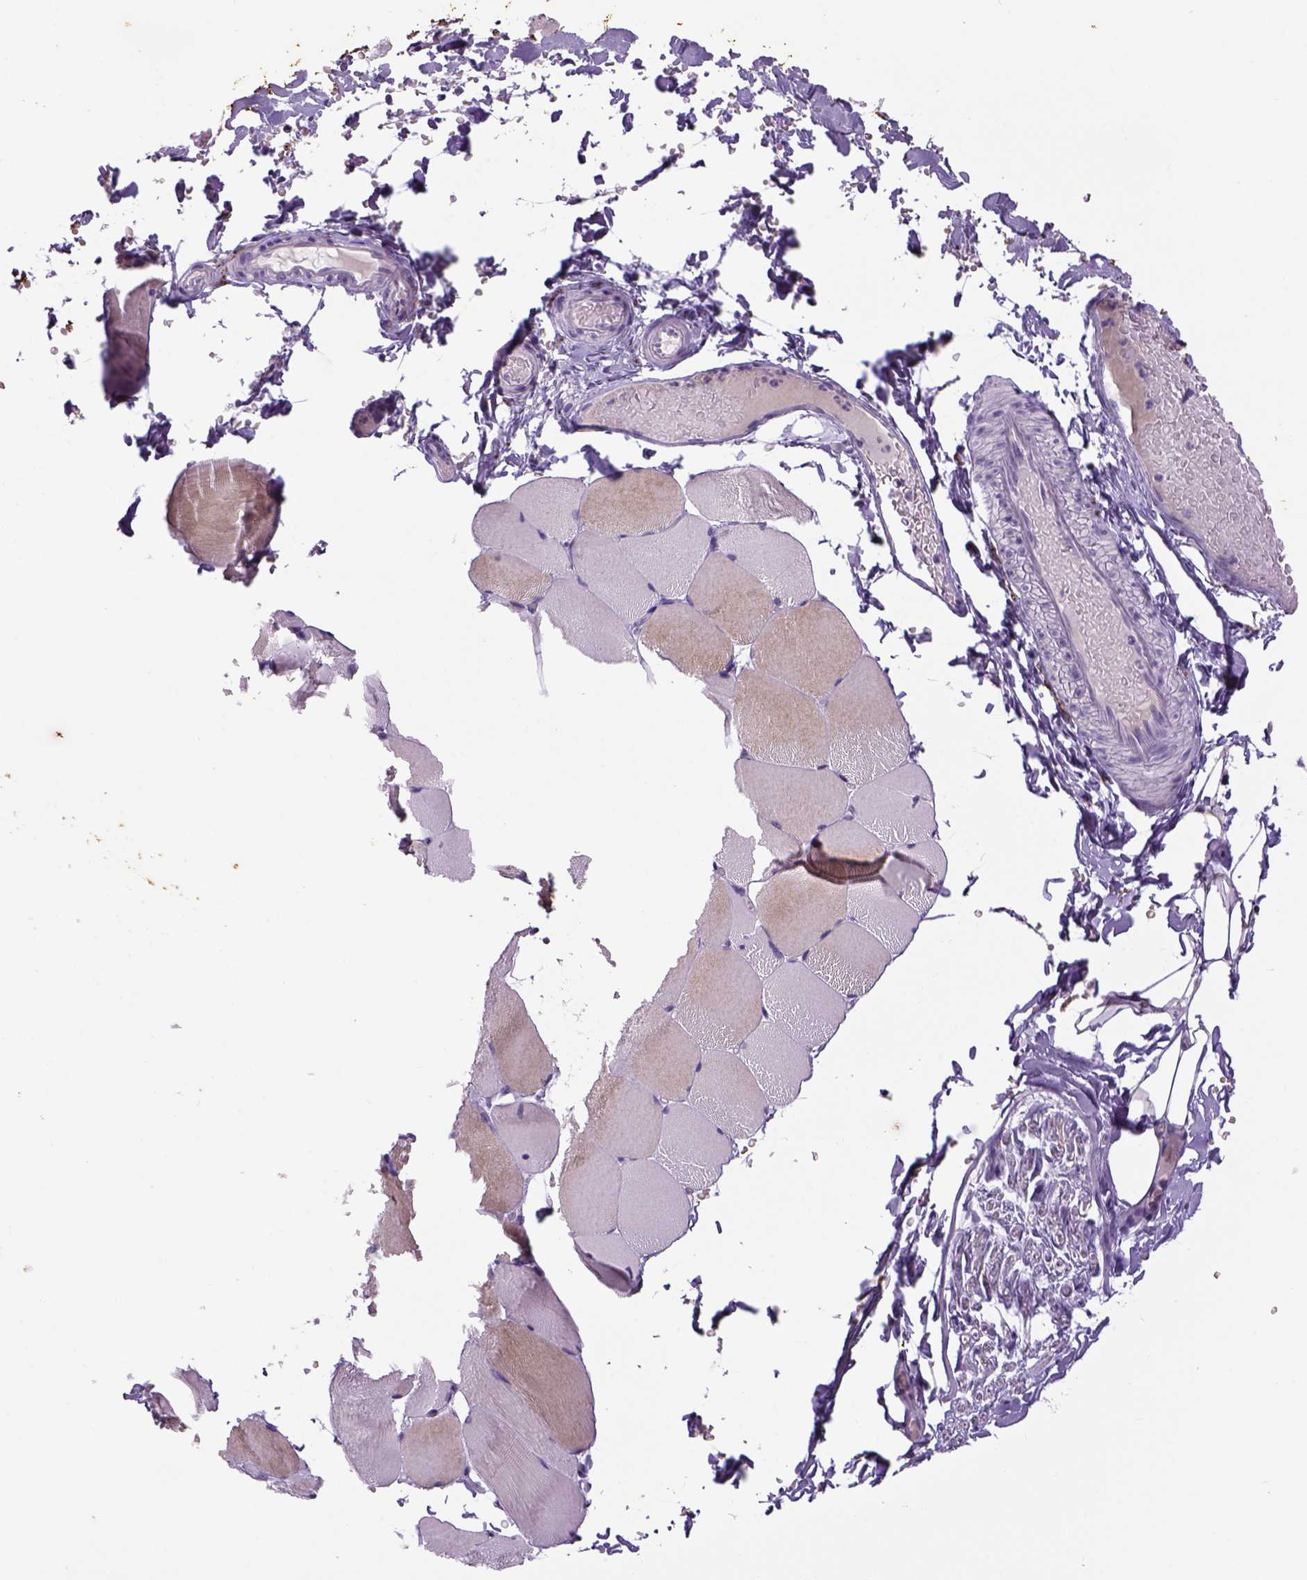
{"staining": {"intensity": "weak", "quantity": "<25%", "location": "cytoplasmic/membranous"}, "tissue": "skeletal muscle", "cell_type": "Myocytes", "image_type": "normal", "snomed": [{"axis": "morphology", "description": "Normal tissue, NOS"}, {"axis": "topography", "description": "Skeletal muscle"}], "caption": "High power microscopy image of an IHC micrograph of unremarkable skeletal muscle, revealing no significant staining in myocytes. The staining is performed using DAB (3,3'-diaminobenzidine) brown chromogen with nuclei counter-stained in using hematoxylin.", "gene": "DBH", "patient": {"sex": "female", "age": 37}}